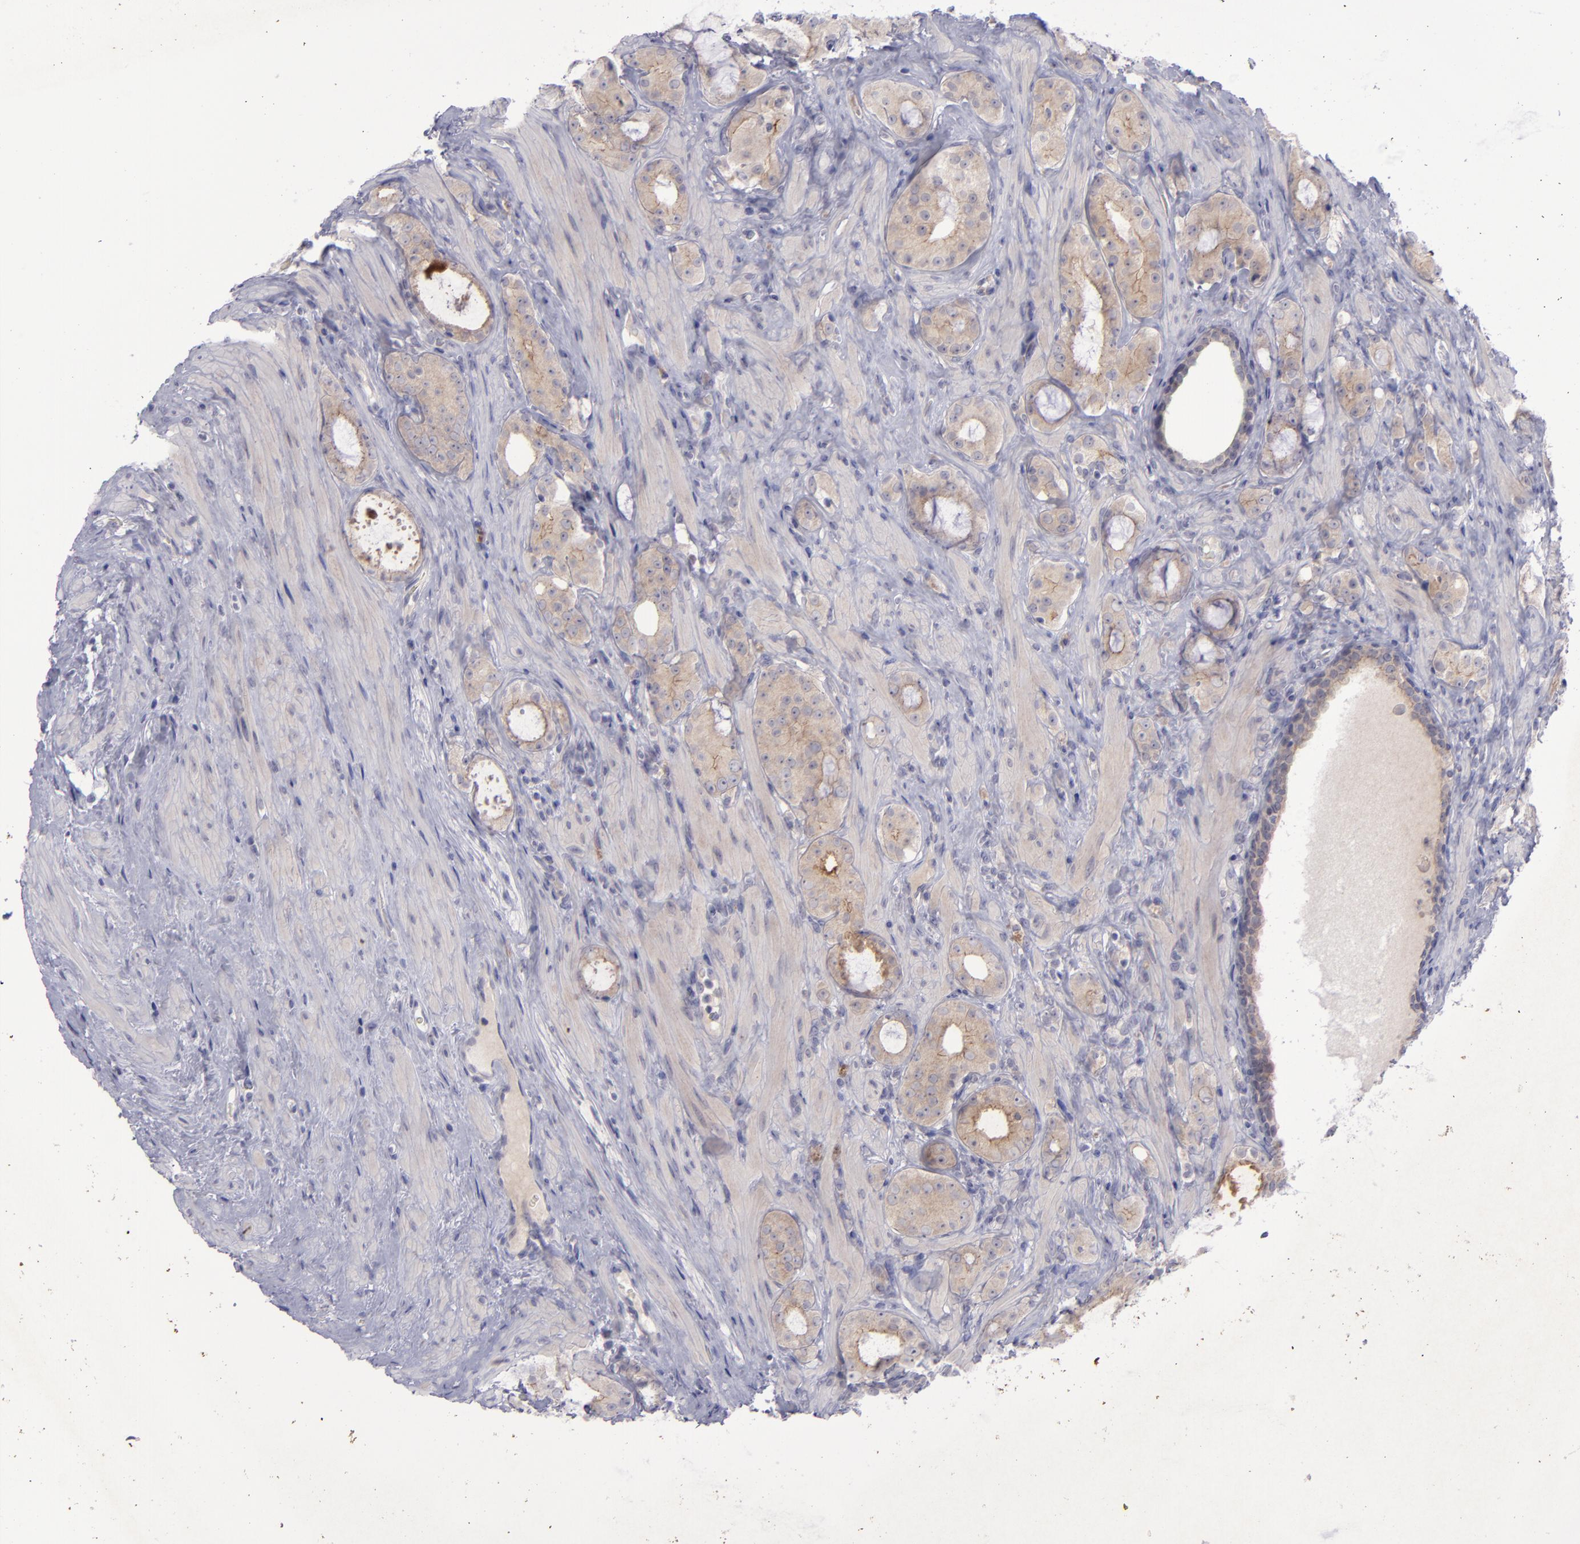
{"staining": {"intensity": "weak", "quantity": "25%-75%", "location": "cytoplasmic/membranous"}, "tissue": "prostate cancer", "cell_type": "Tumor cells", "image_type": "cancer", "snomed": [{"axis": "morphology", "description": "Adenocarcinoma, Medium grade"}, {"axis": "topography", "description": "Prostate"}], "caption": "Immunohistochemistry staining of prostate cancer, which demonstrates low levels of weak cytoplasmic/membranous staining in about 25%-75% of tumor cells indicating weak cytoplasmic/membranous protein positivity. The staining was performed using DAB (3,3'-diaminobenzidine) (brown) for protein detection and nuclei were counterstained in hematoxylin (blue).", "gene": "EVPL", "patient": {"sex": "male", "age": 73}}